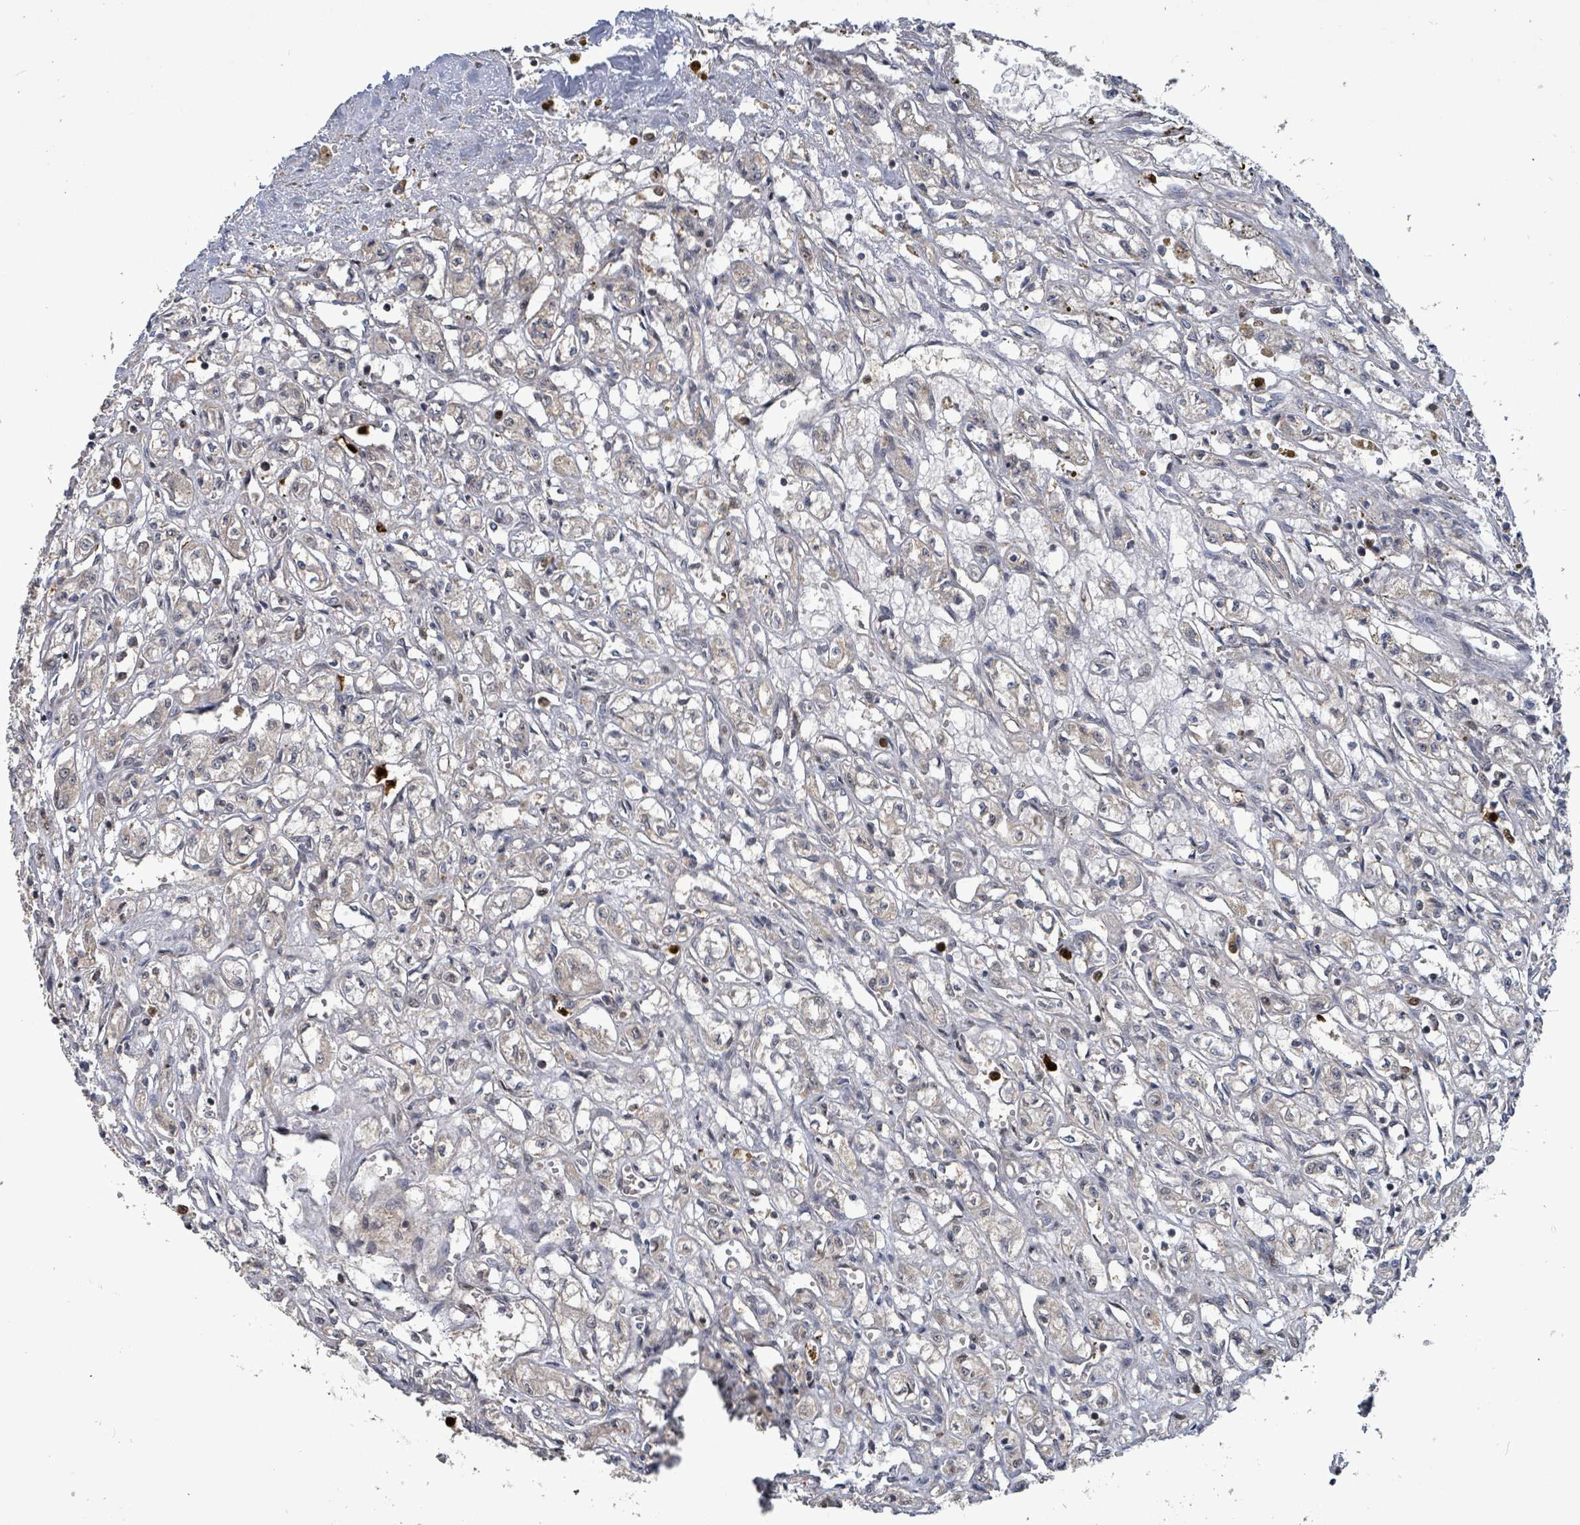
{"staining": {"intensity": "negative", "quantity": "none", "location": "none"}, "tissue": "renal cancer", "cell_type": "Tumor cells", "image_type": "cancer", "snomed": [{"axis": "morphology", "description": "Adenocarcinoma, NOS"}, {"axis": "topography", "description": "Kidney"}], "caption": "Human renal cancer stained for a protein using immunohistochemistry demonstrates no expression in tumor cells.", "gene": "COQ6", "patient": {"sex": "male", "age": 56}}